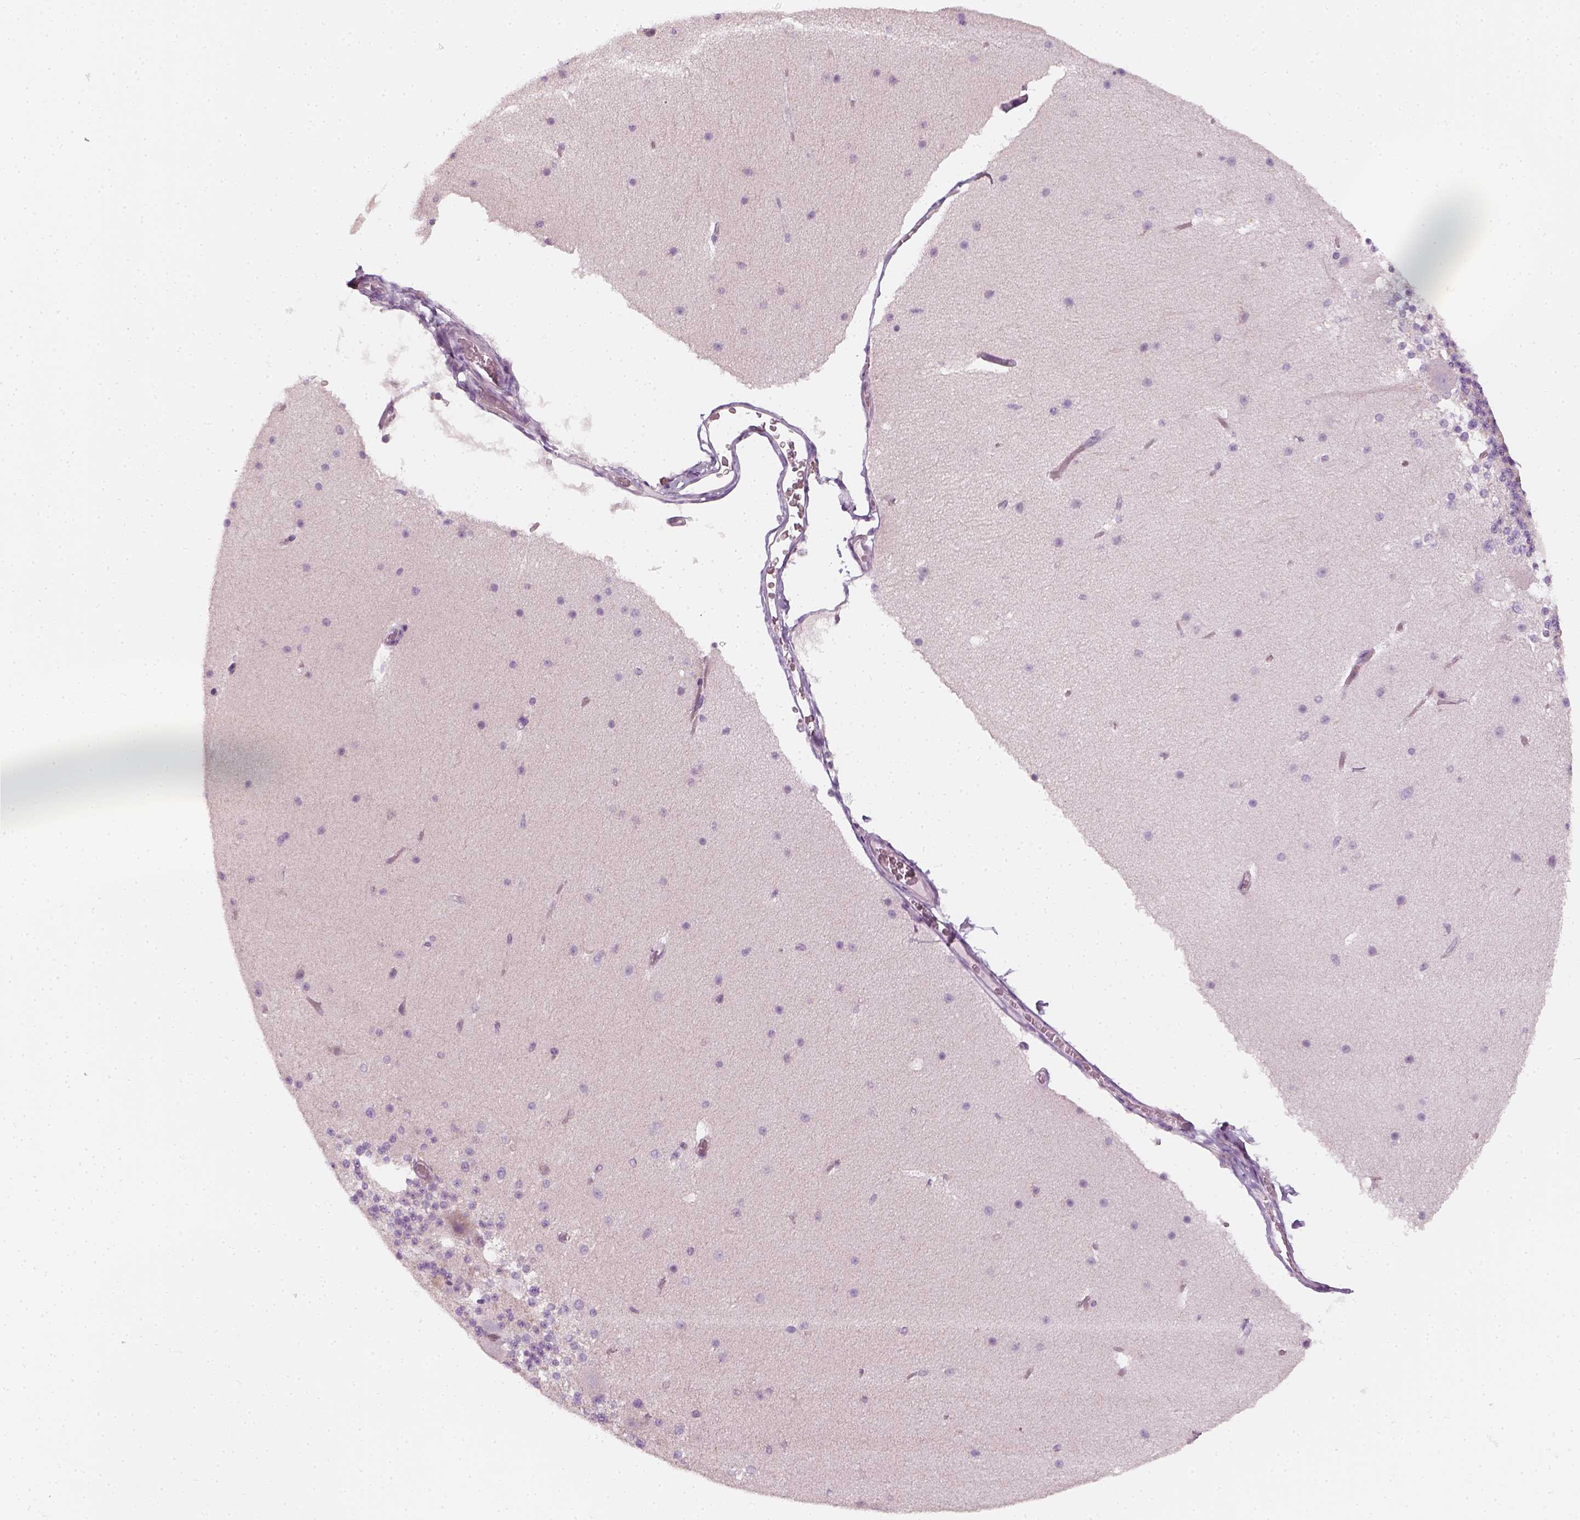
{"staining": {"intensity": "negative", "quantity": "none", "location": "none"}, "tissue": "cerebellum", "cell_type": "Cells in granular layer", "image_type": "normal", "snomed": [{"axis": "morphology", "description": "Normal tissue, NOS"}, {"axis": "topography", "description": "Cerebellum"}], "caption": "A high-resolution photomicrograph shows IHC staining of benign cerebellum, which displays no significant positivity in cells in granular layer. Brightfield microscopy of immunohistochemistry (IHC) stained with DAB (brown) and hematoxylin (blue), captured at high magnification.", "gene": "PRAME", "patient": {"sex": "female", "age": 19}}